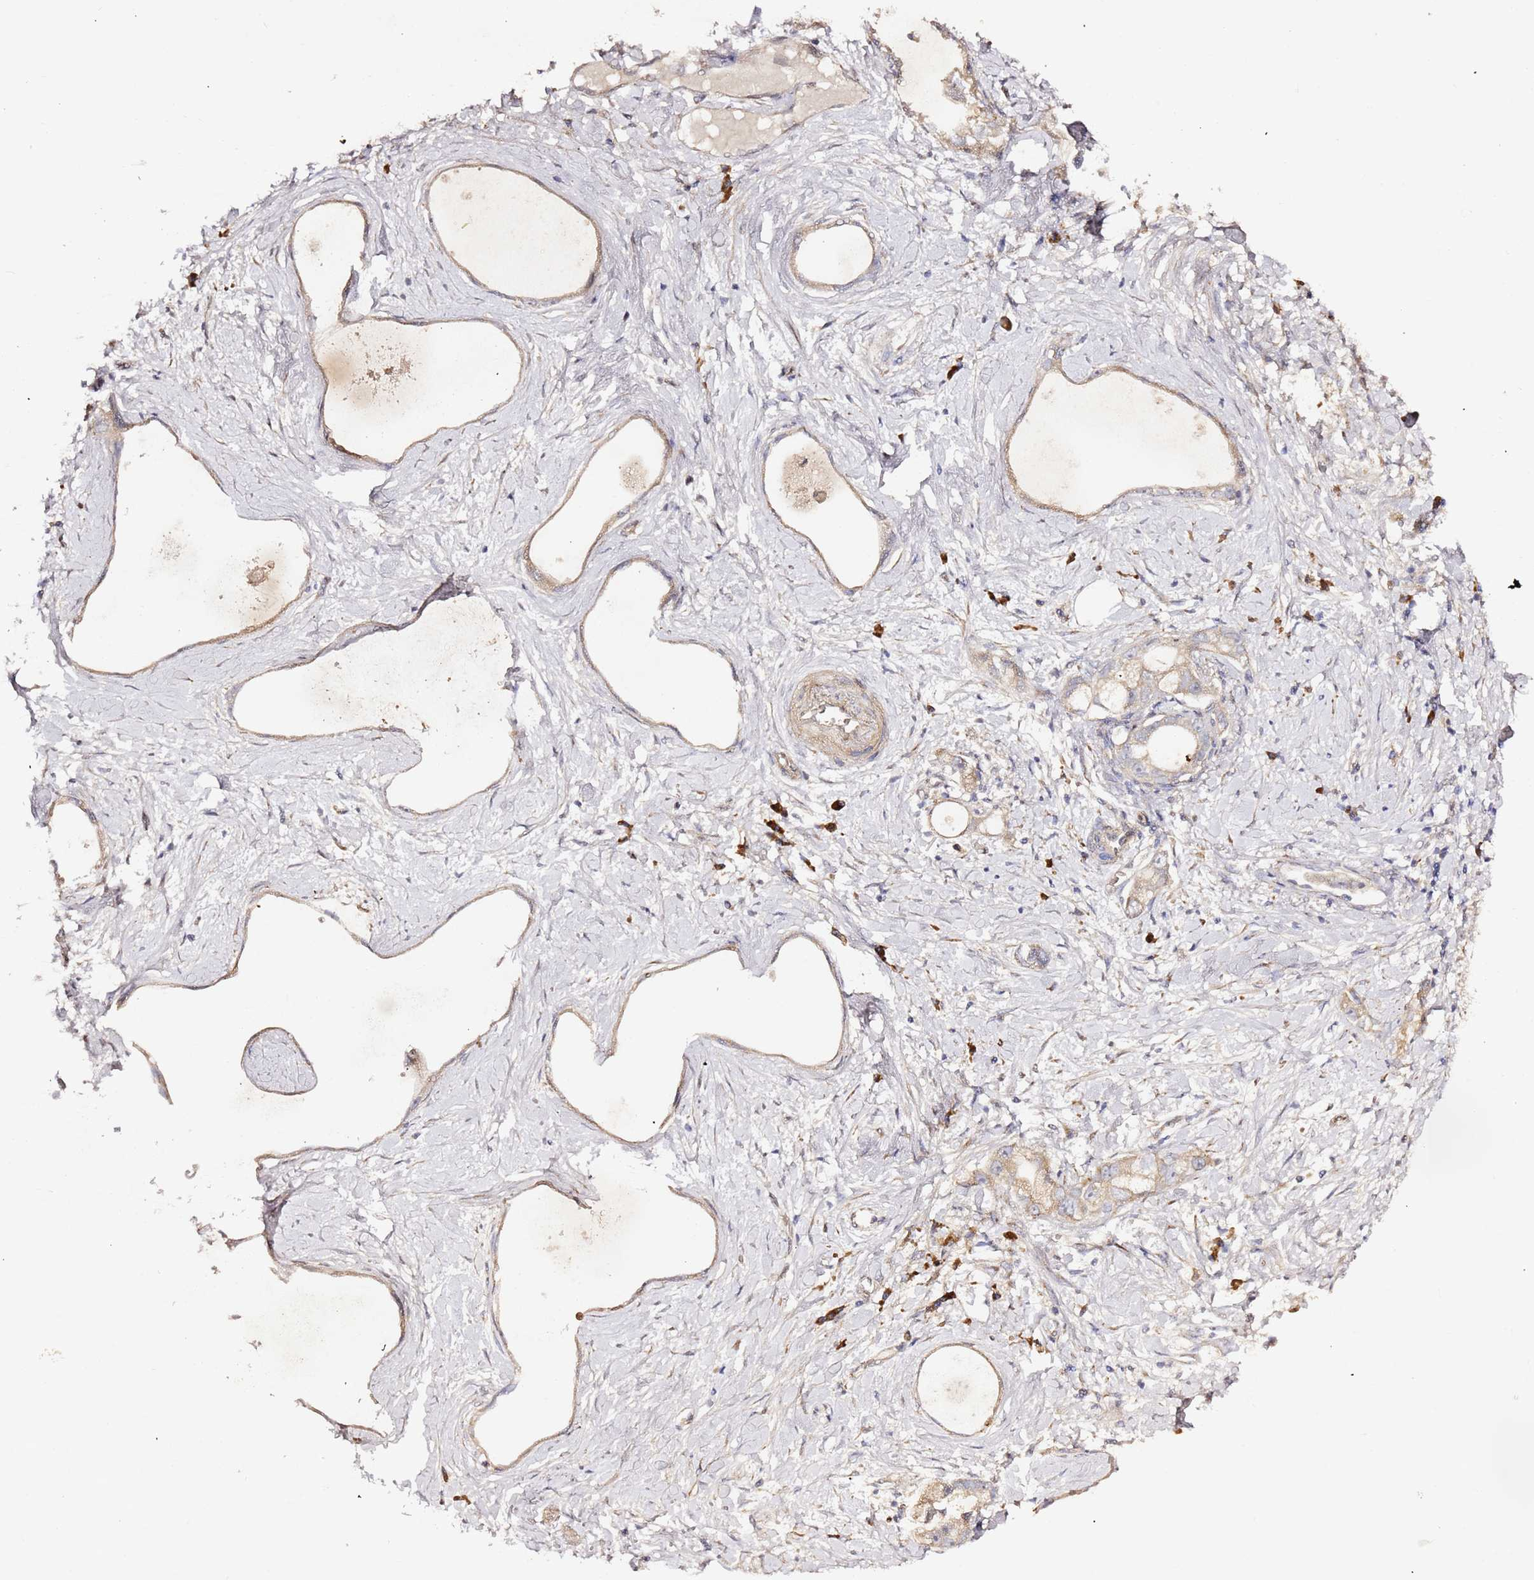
{"staining": {"intensity": "moderate", "quantity": "25%-75%", "location": "cytoplasmic/membranous"}, "tissue": "stomach cancer", "cell_type": "Tumor cells", "image_type": "cancer", "snomed": [{"axis": "morphology", "description": "Adenocarcinoma, NOS"}, {"axis": "topography", "description": "Stomach"}], "caption": "Stomach adenocarcinoma stained with immunohistochemistry exhibits moderate cytoplasmic/membranous staining in about 25%-75% of tumor cells.", "gene": "HSD17B7", "patient": {"sex": "male", "age": 55}}